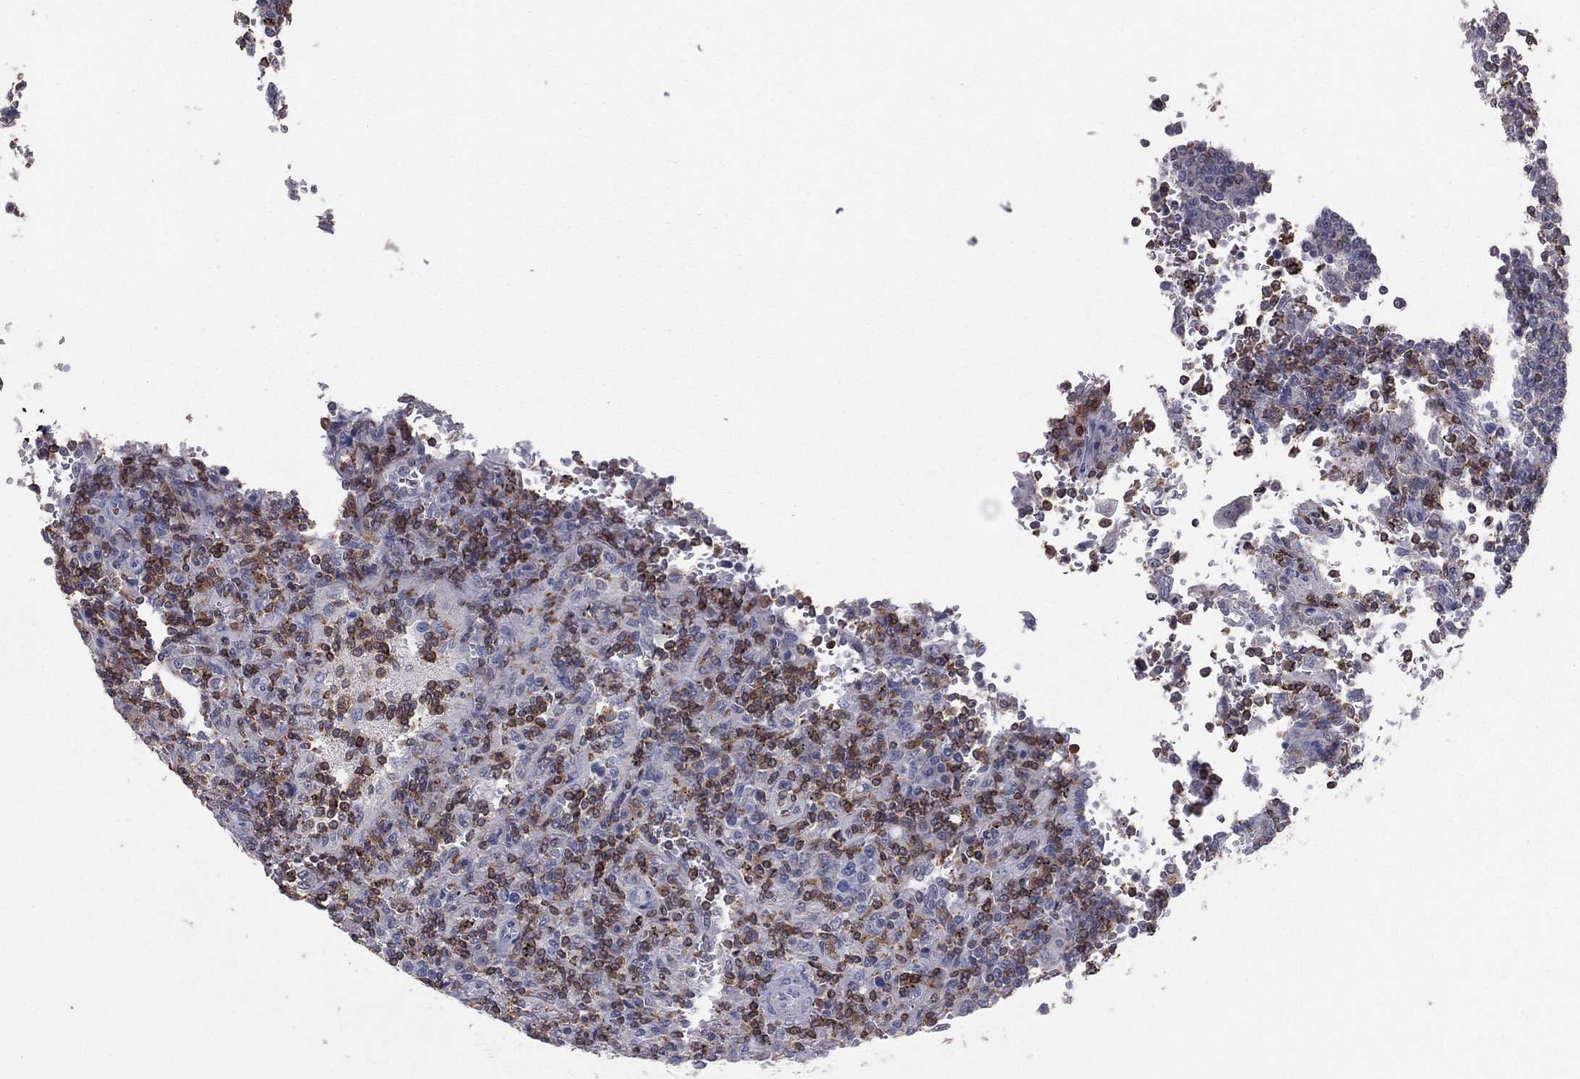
{"staining": {"intensity": "negative", "quantity": "none", "location": "none"}, "tissue": "lymphoma", "cell_type": "Tumor cells", "image_type": "cancer", "snomed": [{"axis": "morphology", "description": "Malignant lymphoma, non-Hodgkin's type, Low grade"}, {"axis": "topography", "description": "Spleen"}], "caption": "An immunohistochemistry (IHC) photomicrograph of lymphoma is shown. There is no staining in tumor cells of lymphoma.", "gene": "PSTPIP1", "patient": {"sex": "male", "age": 62}}